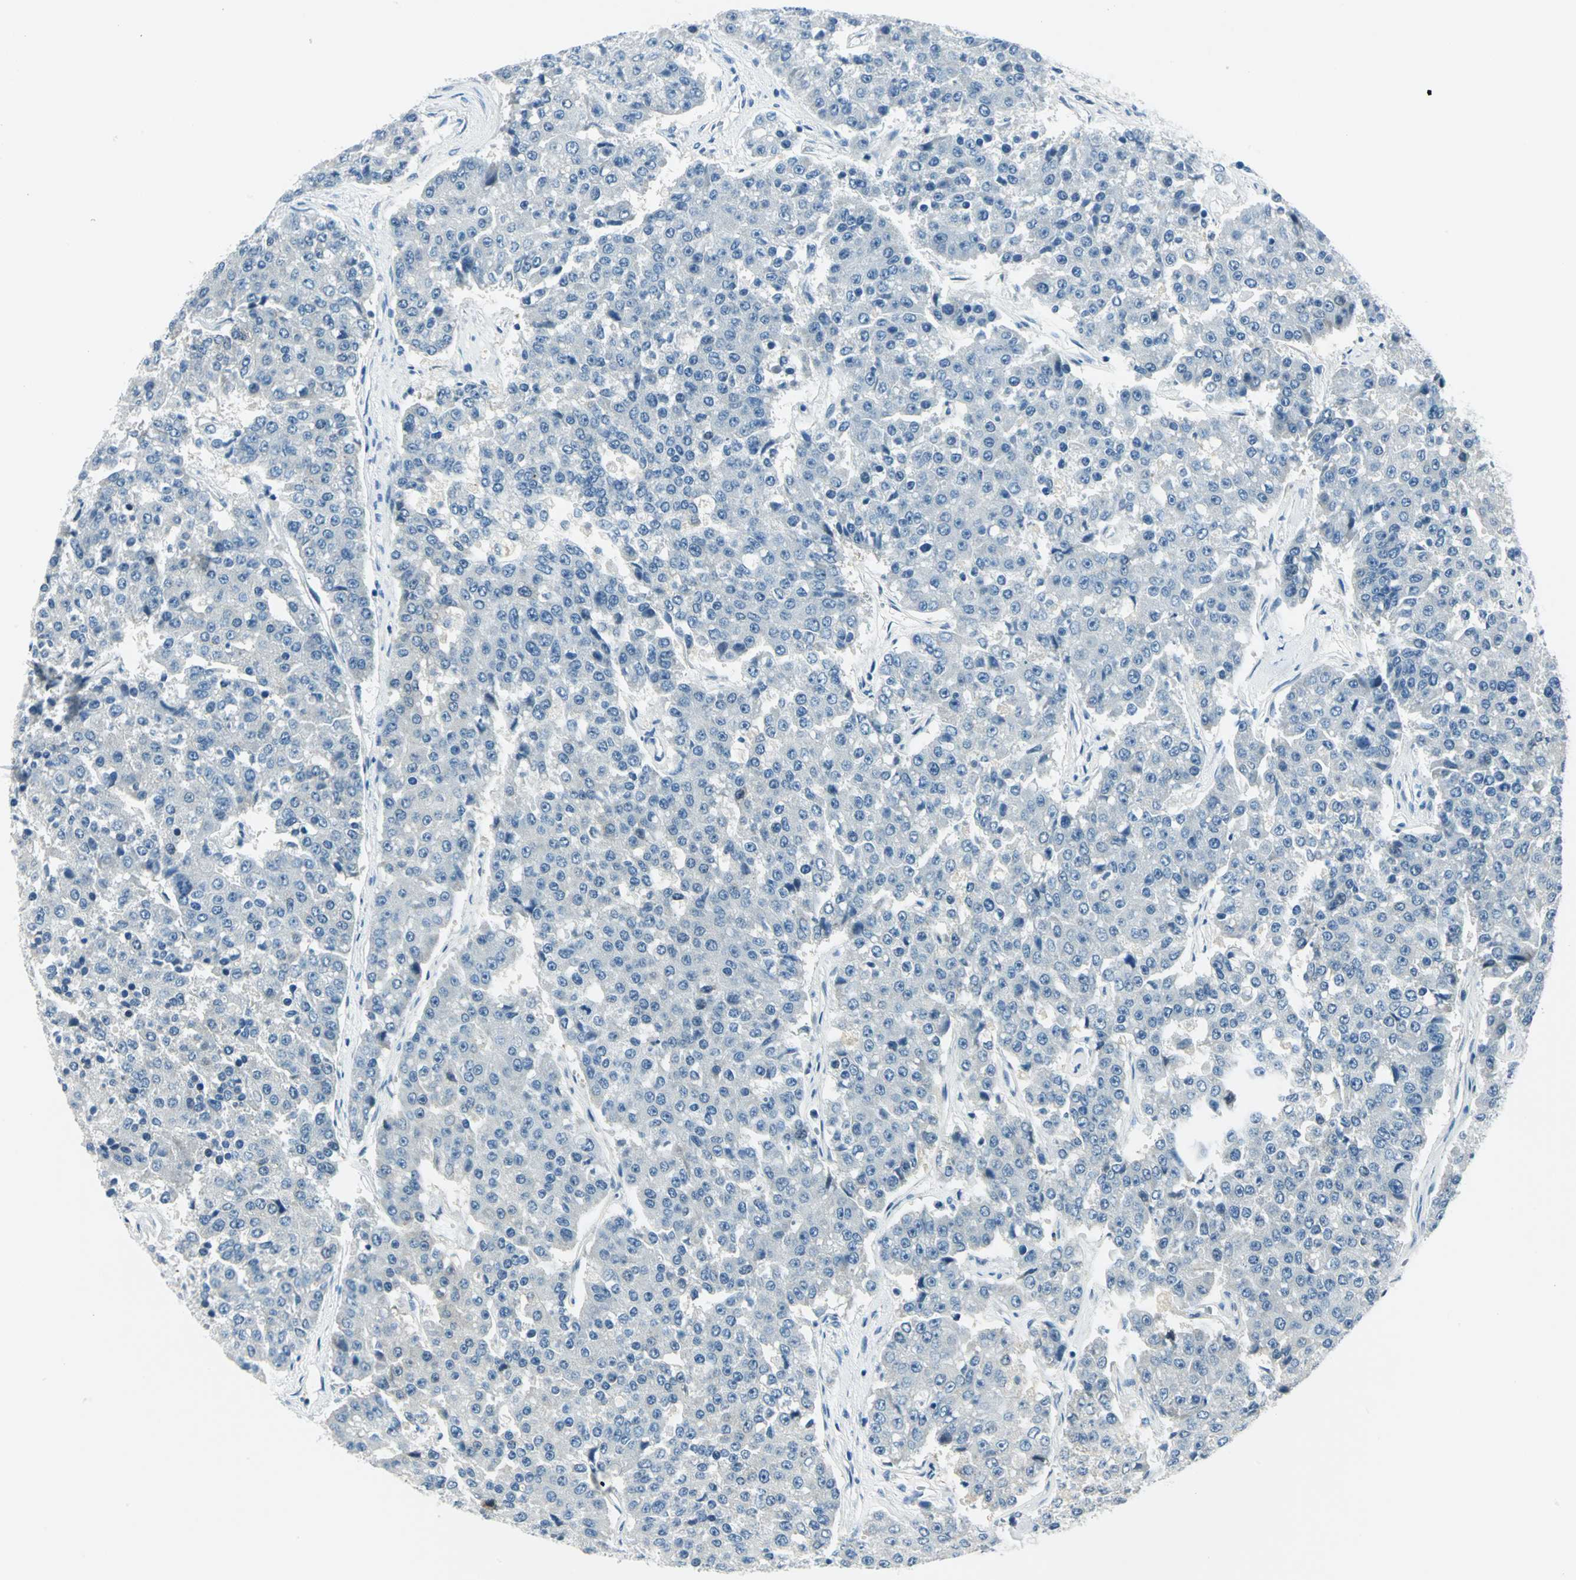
{"staining": {"intensity": "negative", "quantity": "none", "location": "none"}, "tissue": "pancreatic cancer", "cell_type": "Tumor cells", "image_type": "cancer", "snomed": [{"axis": "morphology", "description": "Adenocarcinoma, NOS"}, {"axis": "topography", "description": "Pancreas"}], "caption": "The IHC micrograph has no significant positivity in tumor cells of pancreatic cancer (adenocarcinoma) tissue.", "gene": "AKR1A1", "patient": {"sex": "male", "age": 50}}